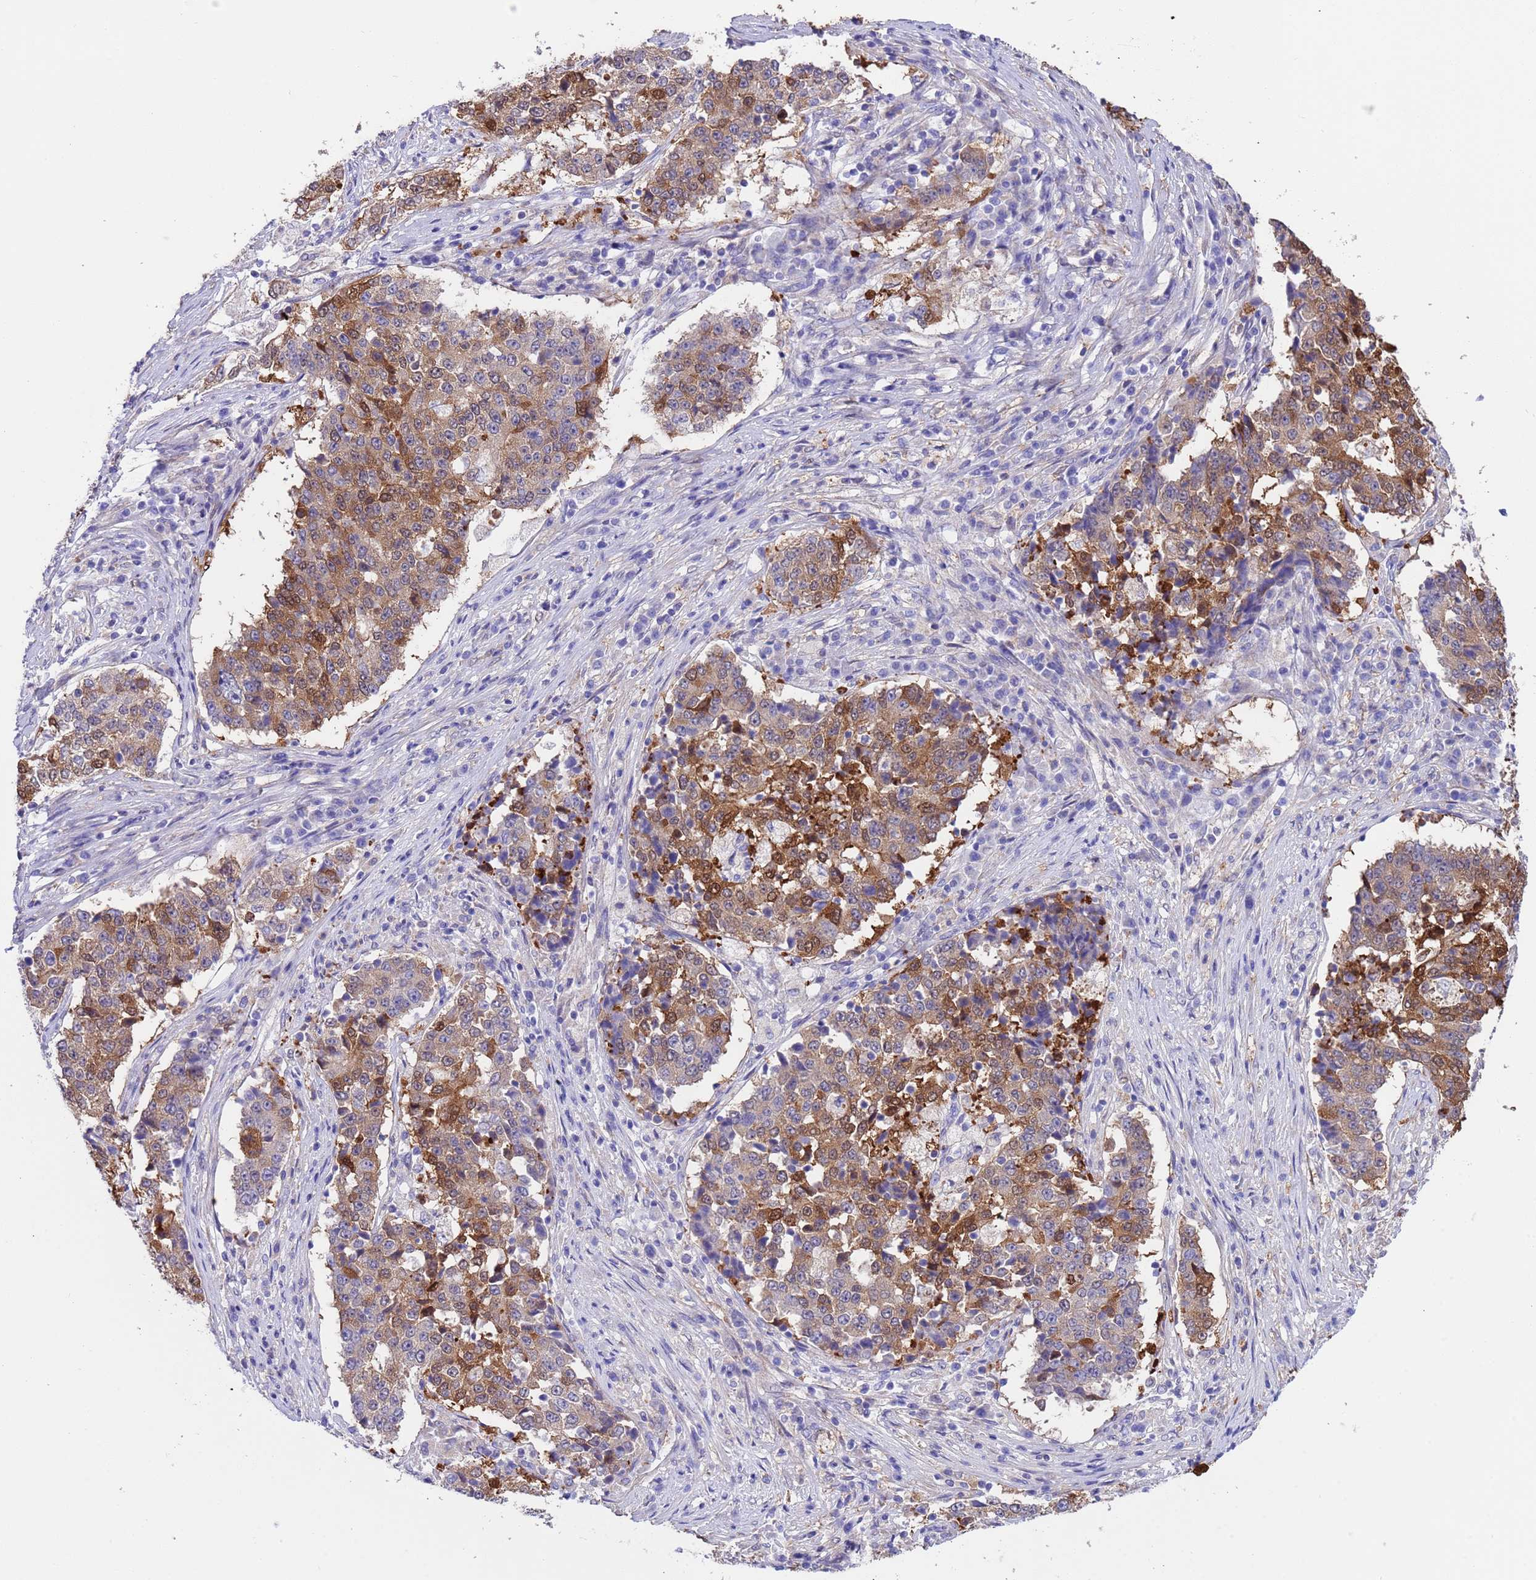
{"staining": {"intensity": "moderate", "quantity": "25%-75%", "location": "cytoplasmic/membranous,nuclear"}, "tissue": "stomach cancer", "cell_type": "Tumor cells", "image_type": "cancer", "snomed": [{"axis": "morphology", "description": "Adenocarcinoma, NOS"}, {"axis": "topography", "description": "Stomach"}], "caption": "The immunohistochemical stain highlights moderate cytoplasmic/membranous and nuclear staining in tumor cells of stomach cancer (adenocarcinoma) tissue.", "gene": "C6orf47", "patient": {"sex": "male", "age": 59}}